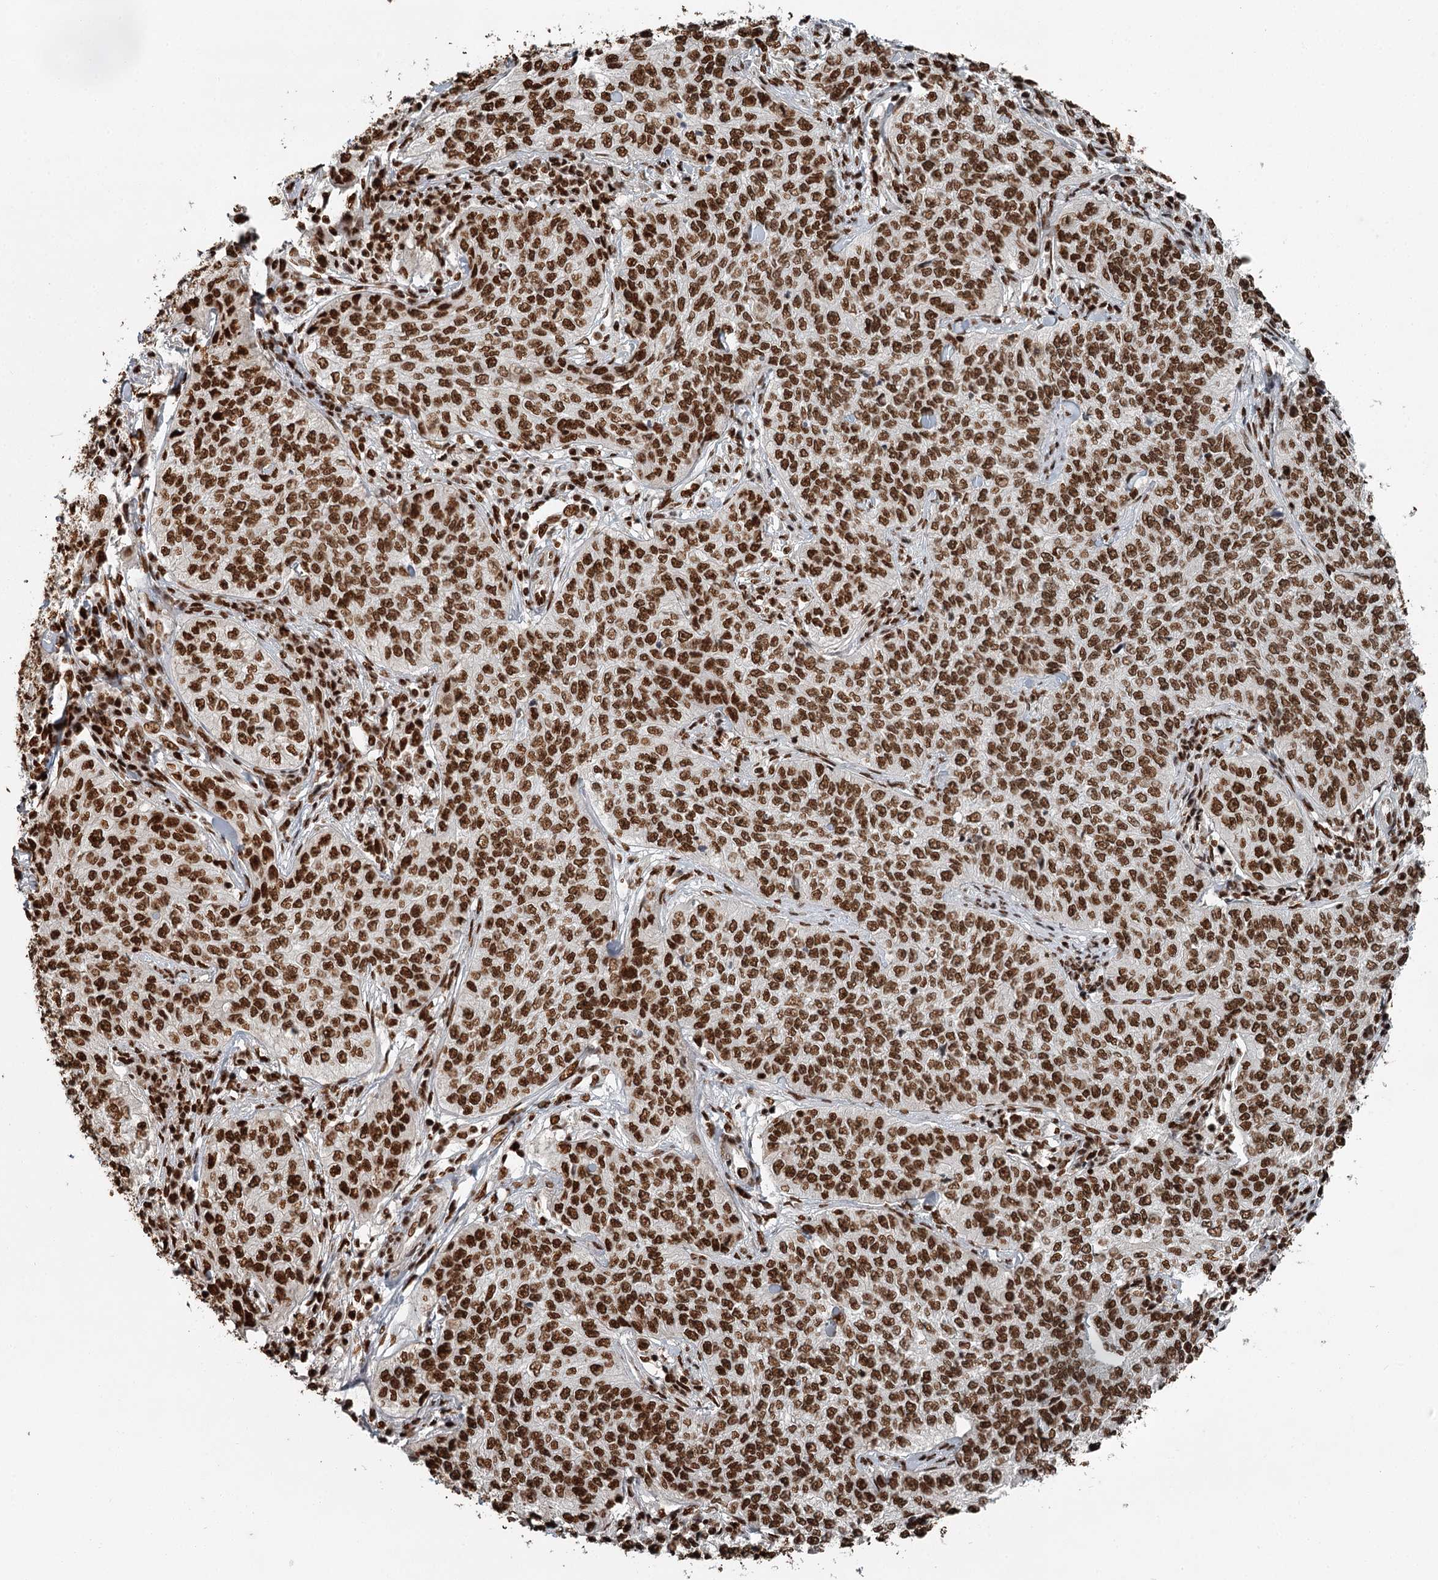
{"staining": {"intensity": "strong", "quantity": ">75%", "location": "nuclear"}, "tissue": "cervical cancer", "cell_type": "Tumor cells", "image_type": "cancer", "snomed": [{"axis": "morphology", "description": "Squamous cell carcinoma, NOS"}, {"axis": "topography", "description": "Cervix"}], "caption": "About >75% of tumor cells in cervical squamous cell carcinoma reveal strong nuclear protein staining as visualized by brown immunohistochemical staining.", "gene": "RBBP7", "patient": {"sex": "female", "age": 35}}